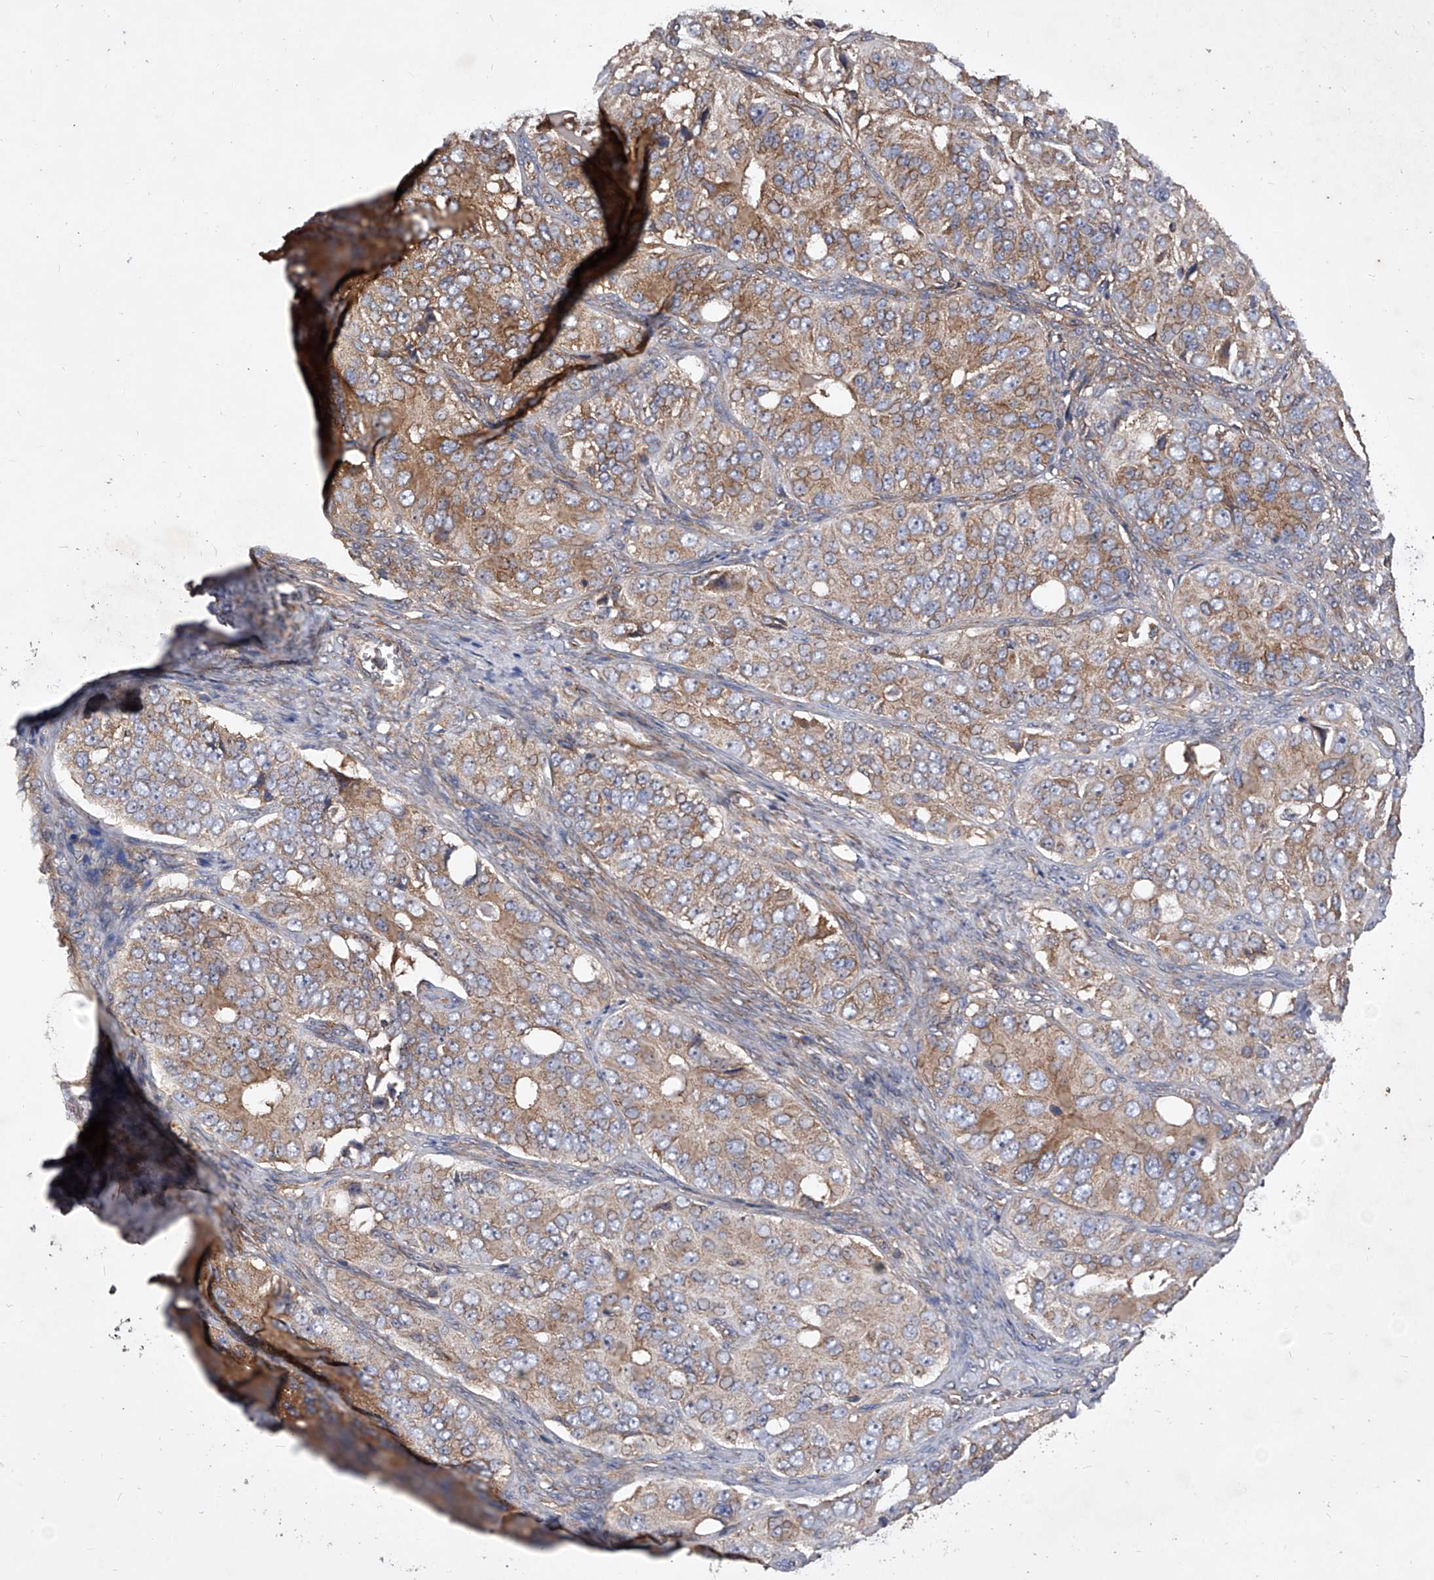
{"staining": {"intensity": "moderate", "quantity": ">75%", "location": "cytoplasmic/membranous"}, "tissue": "ovarian cancer", "cell_type": "Tumor cells", "image_type": "cancer", "snomed": [{"axis": "morphology", "description": "Carcinoma, endometroid"}, {"axis": "topography", "description": "Ovary"}], "caption": "Ovarian cancer was stained to show a protein in brown. There is medium levels of moderate cytoplasmic/membranous staining in about >75% of tumor cells.", "gene": "CFAP410", "patient": {"sex": "female", "age": 51}}